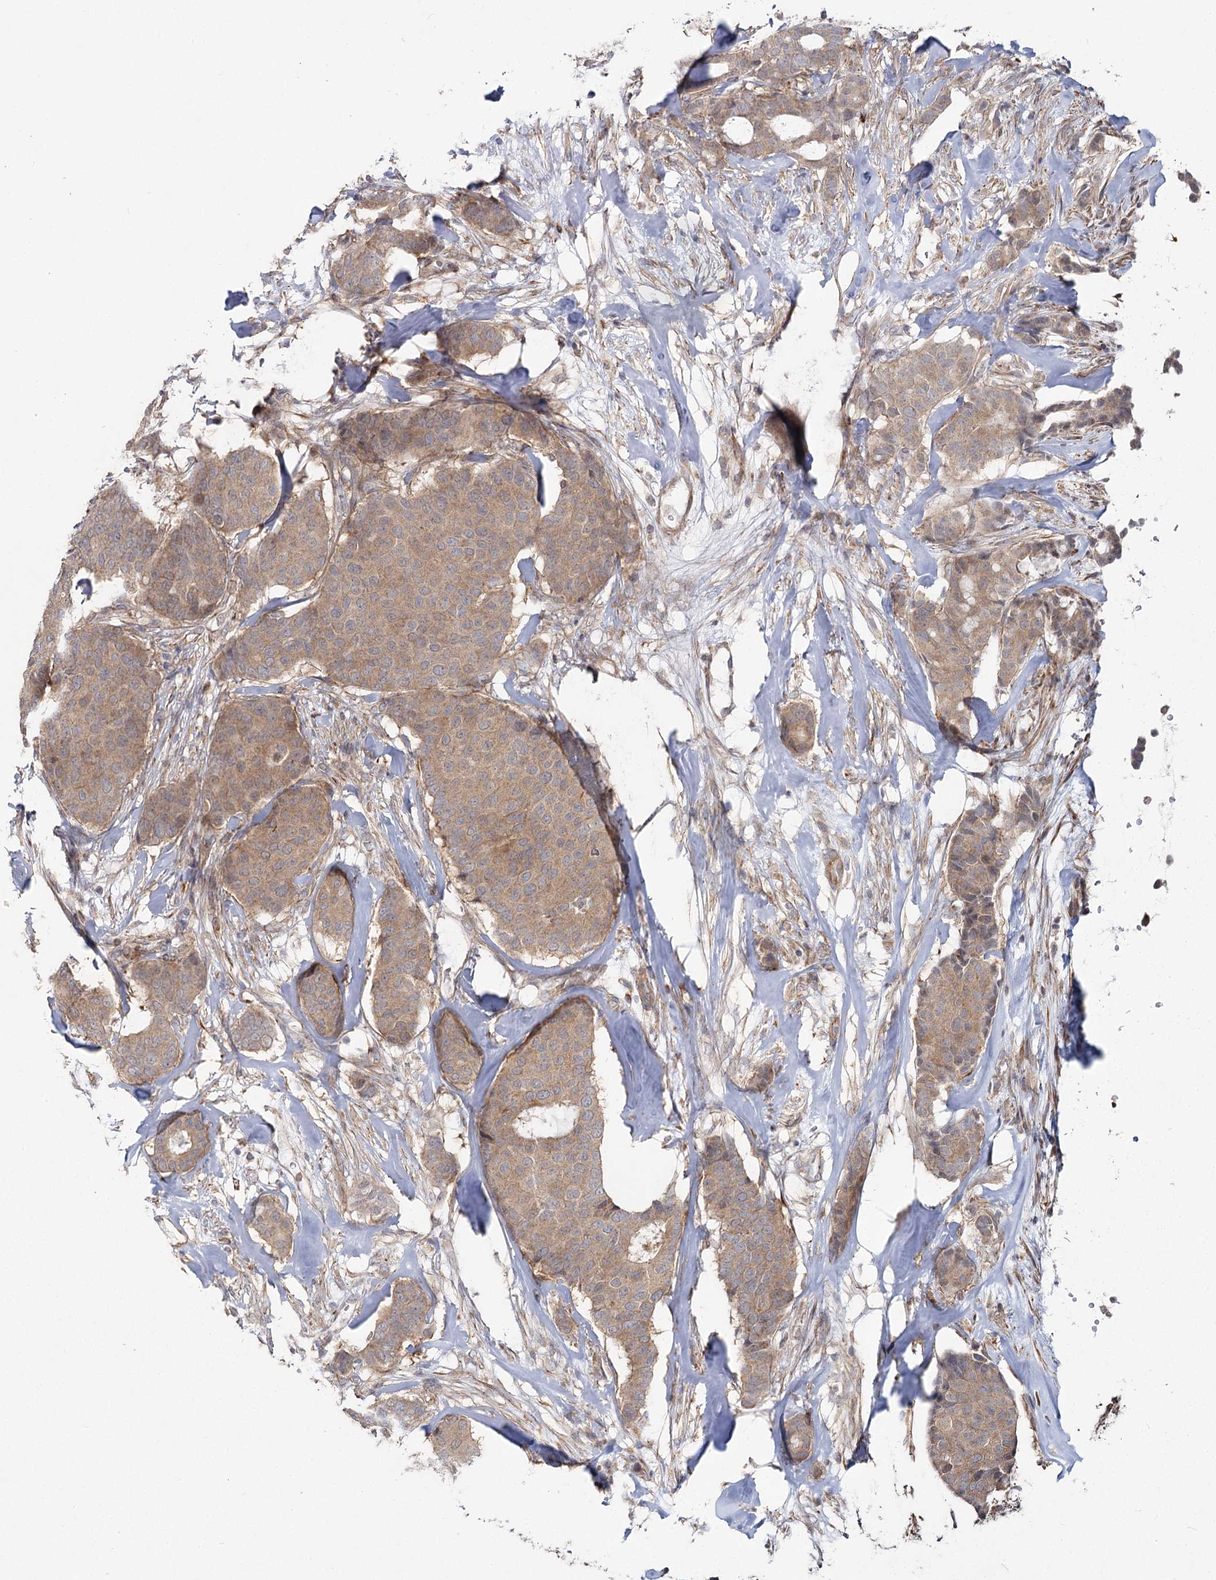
{"staining": {"intensity": "moderate", "quantity": ">75%", "location": "cytoplasmic/membranous"}, "tissue": "breast cancer", "cell_type": "Tumor cells", "image_type": "cancer", "snomed": [{"axis": "morphology", "description": "Duct carcinoma"}, {"axis": "topography", "description": "Breast"}], "caption": "Approximately >75% of tumor cells in infiltrating ductal carcinoma (breast) show moderate cytoplasmic/membranous protein expression as visualized by brown immunohistochemical staining.", "gene": "TBC1D9B", "patient": {"sex": "female", "age": 75}}